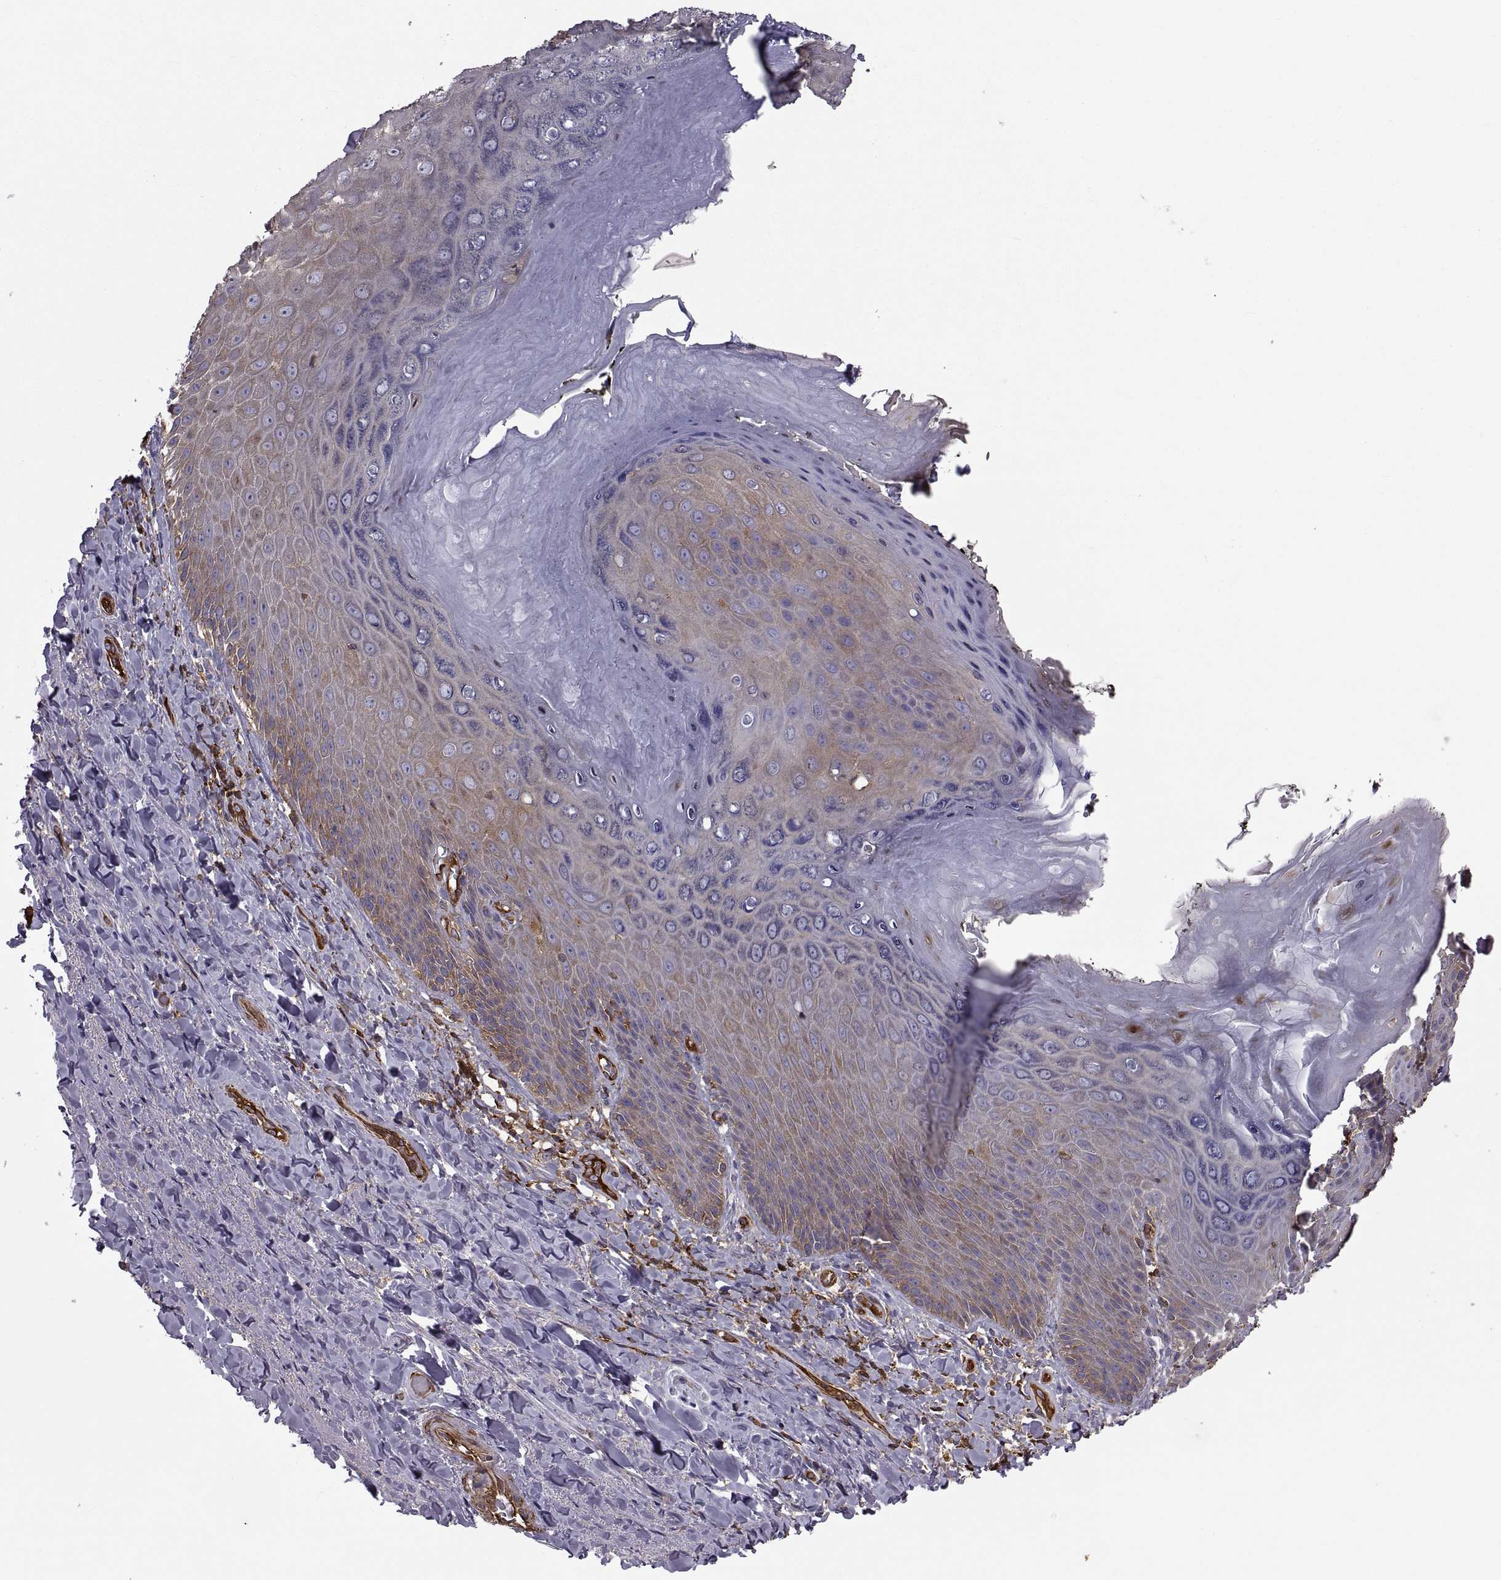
{"staining": {"intensity": "negative", "quantity": "none", "location": "none"}, "tissue": "adipose tissue", "cell_type": "Adipocytes", "image_type": "normal", "snomed": [{"axis": "morphology", "description": "Normal tissue, NOS"}, {"axis": "topography", "description": "Anal"}, {"axis": "topography", "description": "Peripheral nerve tissue"}], "caption": "An IHC photomicrograph of benign adipose tissue is shown. There is no staining in adipocytes of adipose tissue.", "gene": "MYH9", "patient": {"sex": "male", "age": 53}}